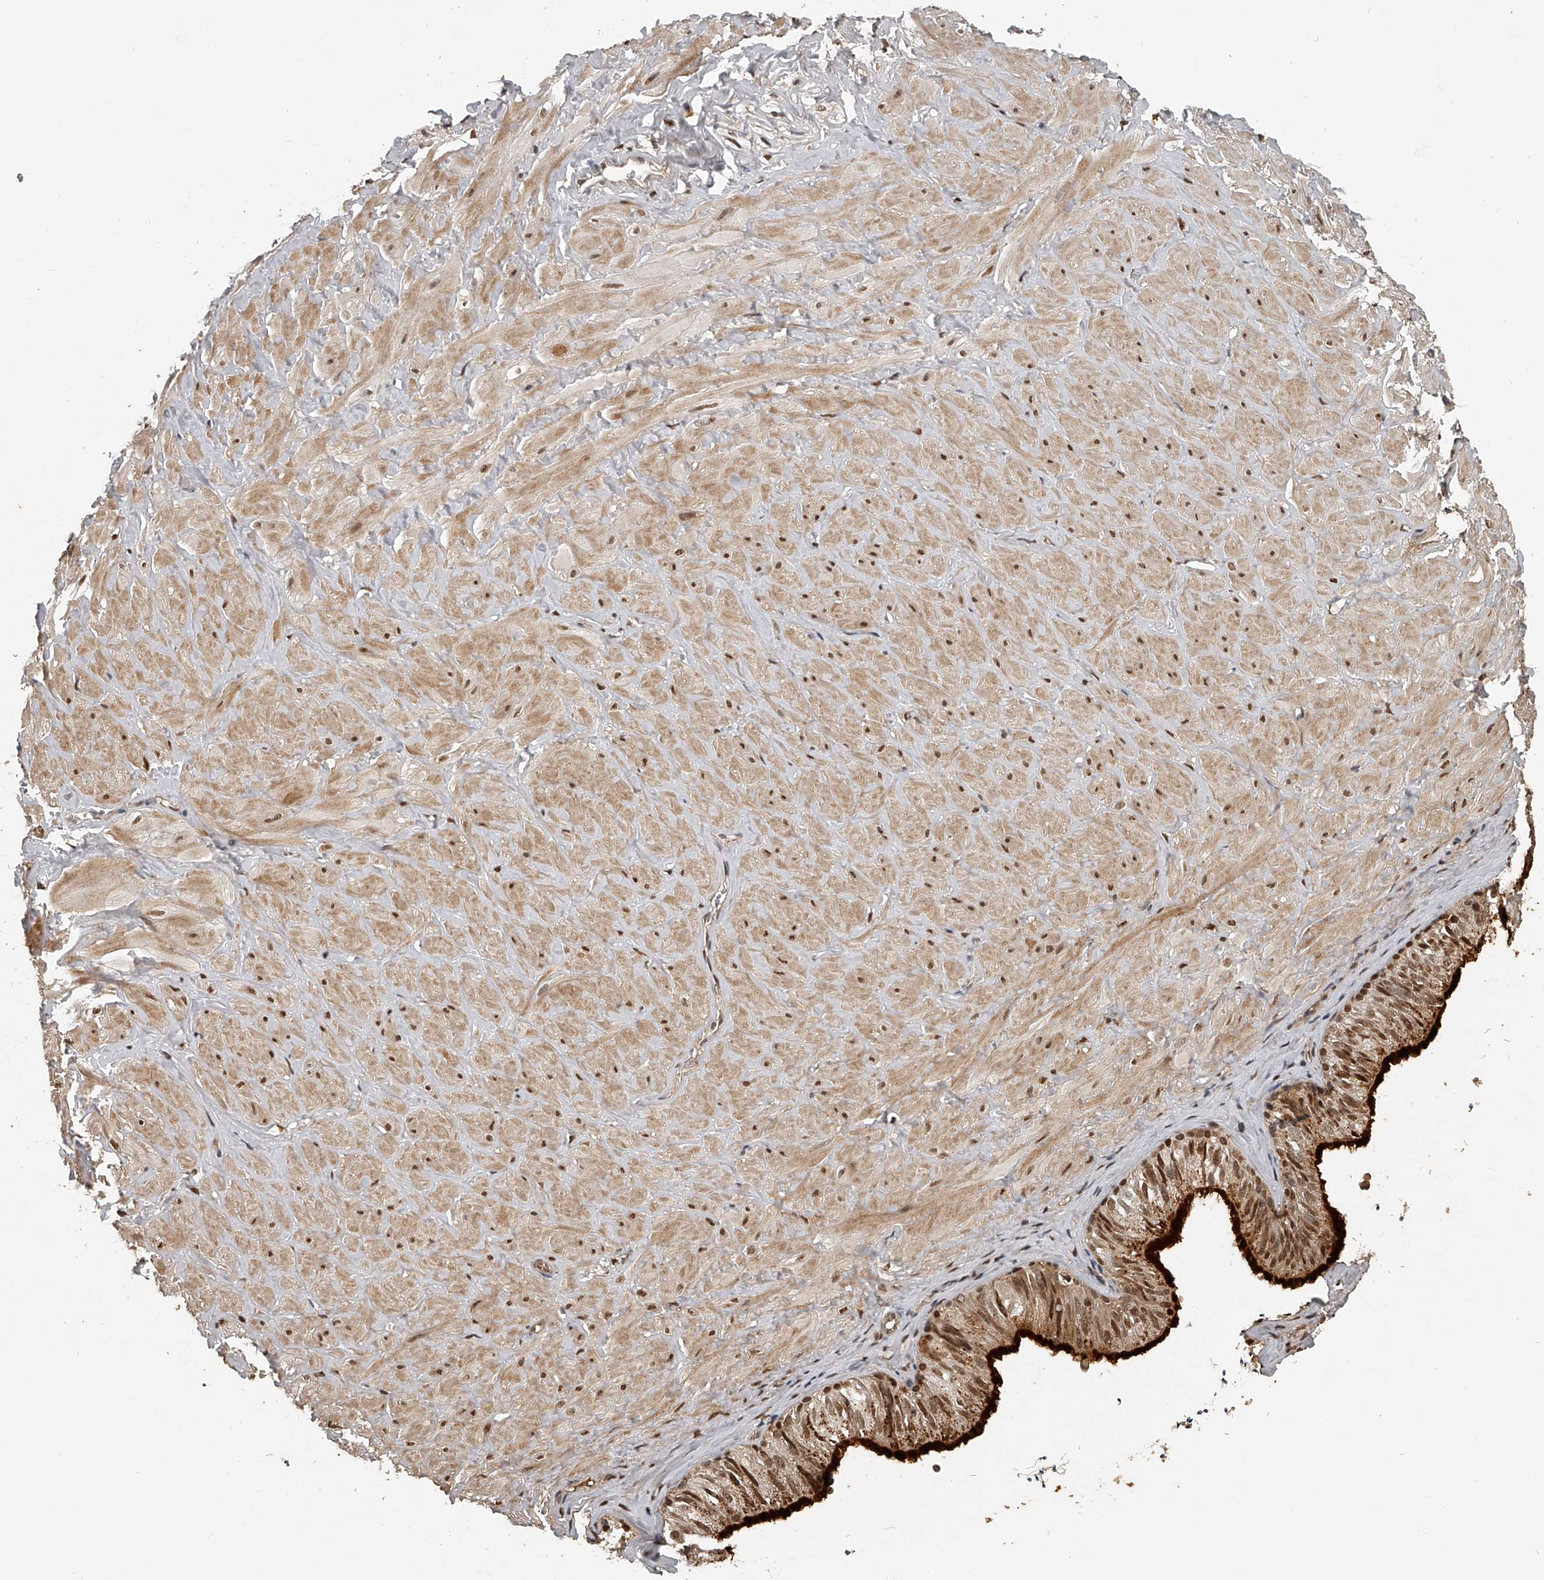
{"staining": {"intensity": "moderate", "quantity": ">75%", "location": "cytoplasmic/membranous,nuclear"}, "tissue": "adipose tissue", "cell_type": "Adipocytes", "image_type": "normal", "snomed": [{"axis": "morphology", "description": "Normal tissue, NOS"}, {"axis": "topography", "description": "Adipose tissue"}, {"axis": "topography", "description": "Vascular tissue"}, {"axis": "topography", "description": "Peripheral nerve tissue"}], "caption": "Protein staining shows moderate cytoplasmic/membranous,nuclear positivity in approximately >75% of adipocytes in normal adipose tissue. (Stains: DAB in brown, nuclei in blue, Microscopy: brightfield microscopy at high magnification).", "gene": "PLEKHG1", "patient": {"sex": "male", "age": 25}}